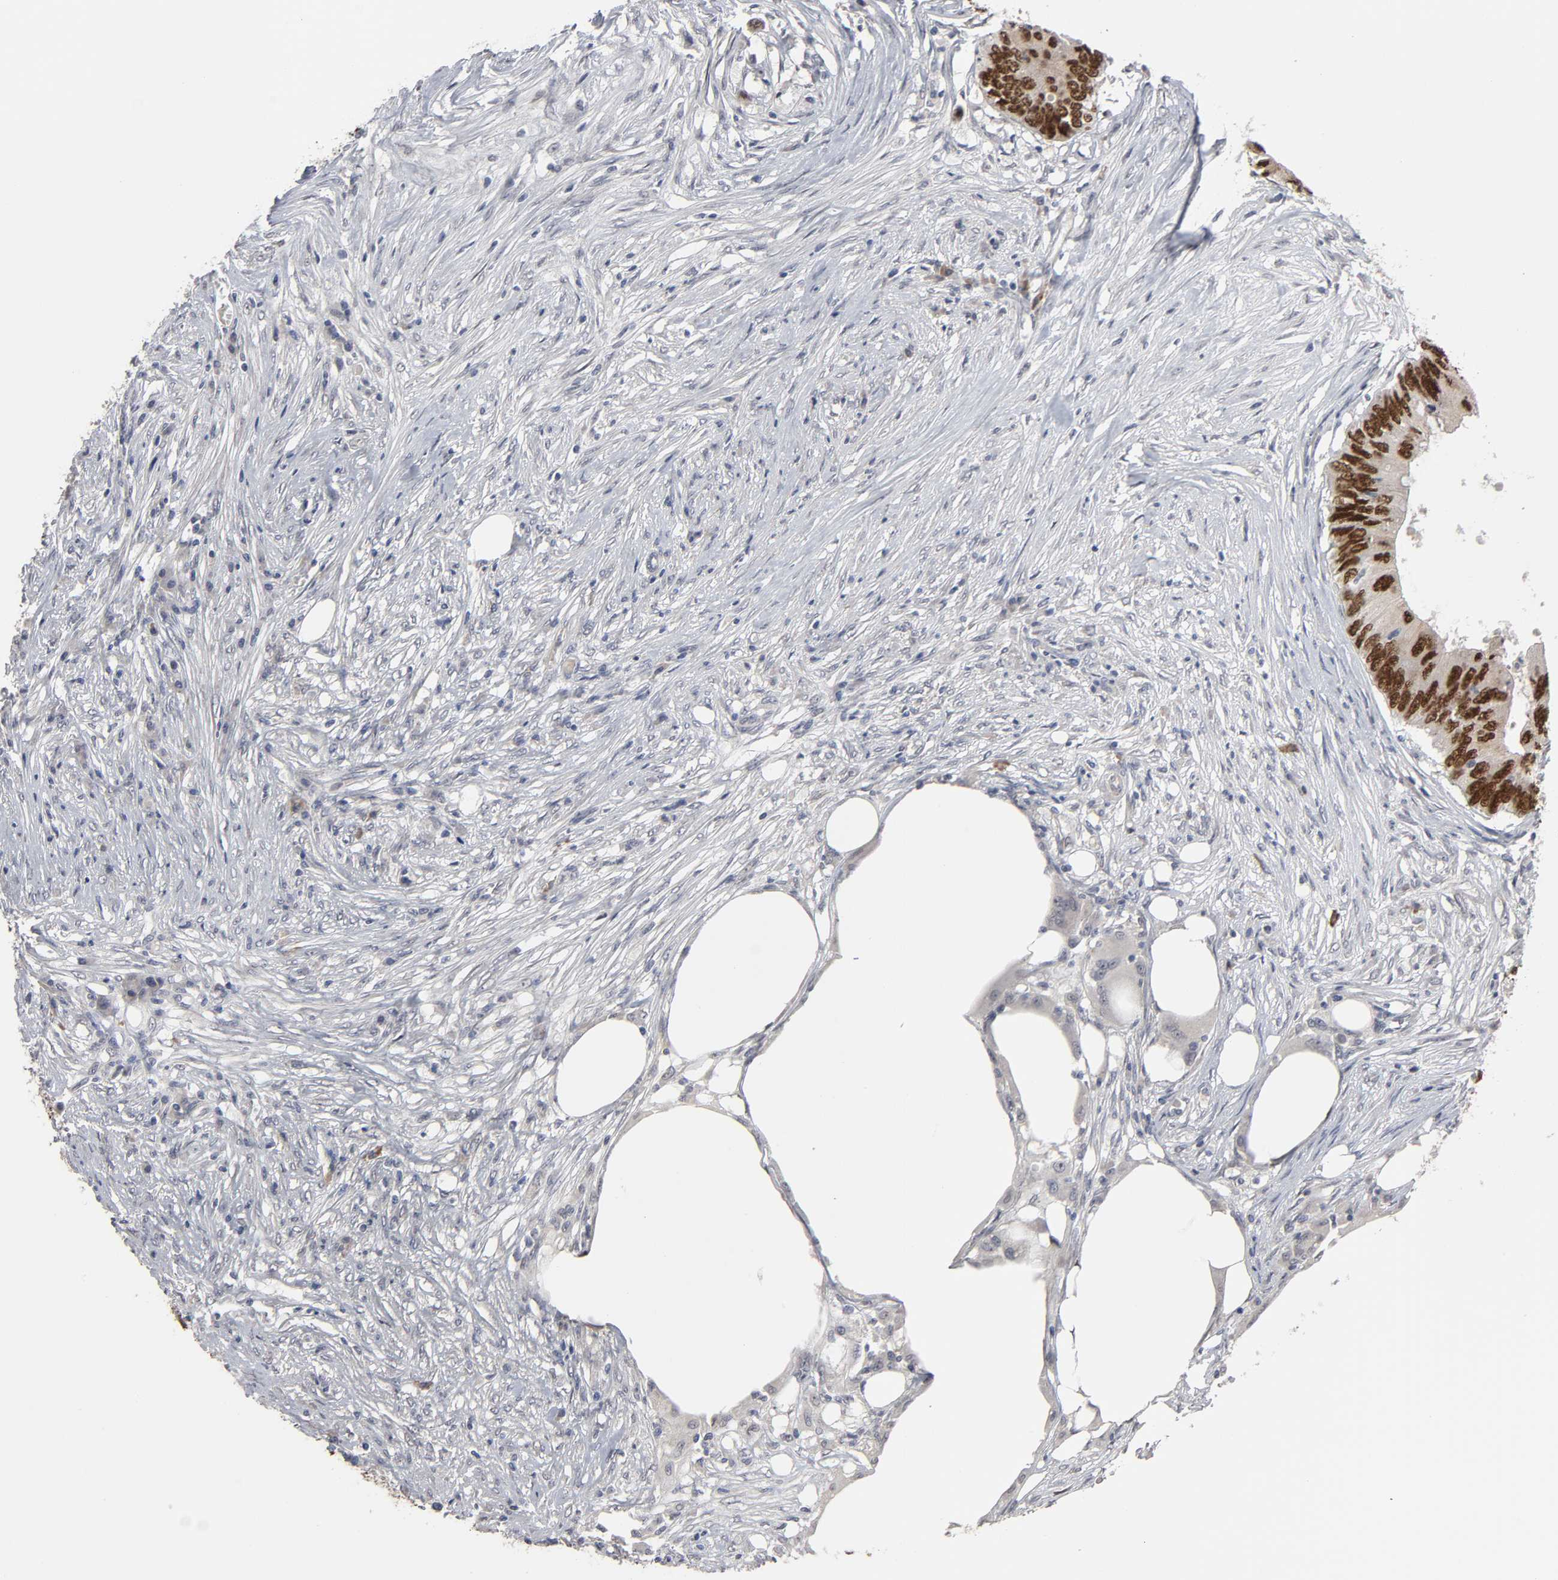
{"staining": {"intensity": "strong", "quantity": ">75%", "location": "nuclear"}, "tissue": "colorectal cancer", "cell_type": "Tumor cells", "image_type": "cancer", "snomed": [{"axis": "morphology", "description": "Adenocarcinoma, NOS"}, {"axis": "topography", "description": "Colon"}], "caption": "This micrograph exhibits adenocarcinoma (colorectal) stained with immunohistochemistry to label a protein in brown. The nuclear of tumor cells show strong positivity for the protein. Nuclei are counter-stained blue.", "gene": "HNF4A", "patient": {"sex": "male", "age": 71}}